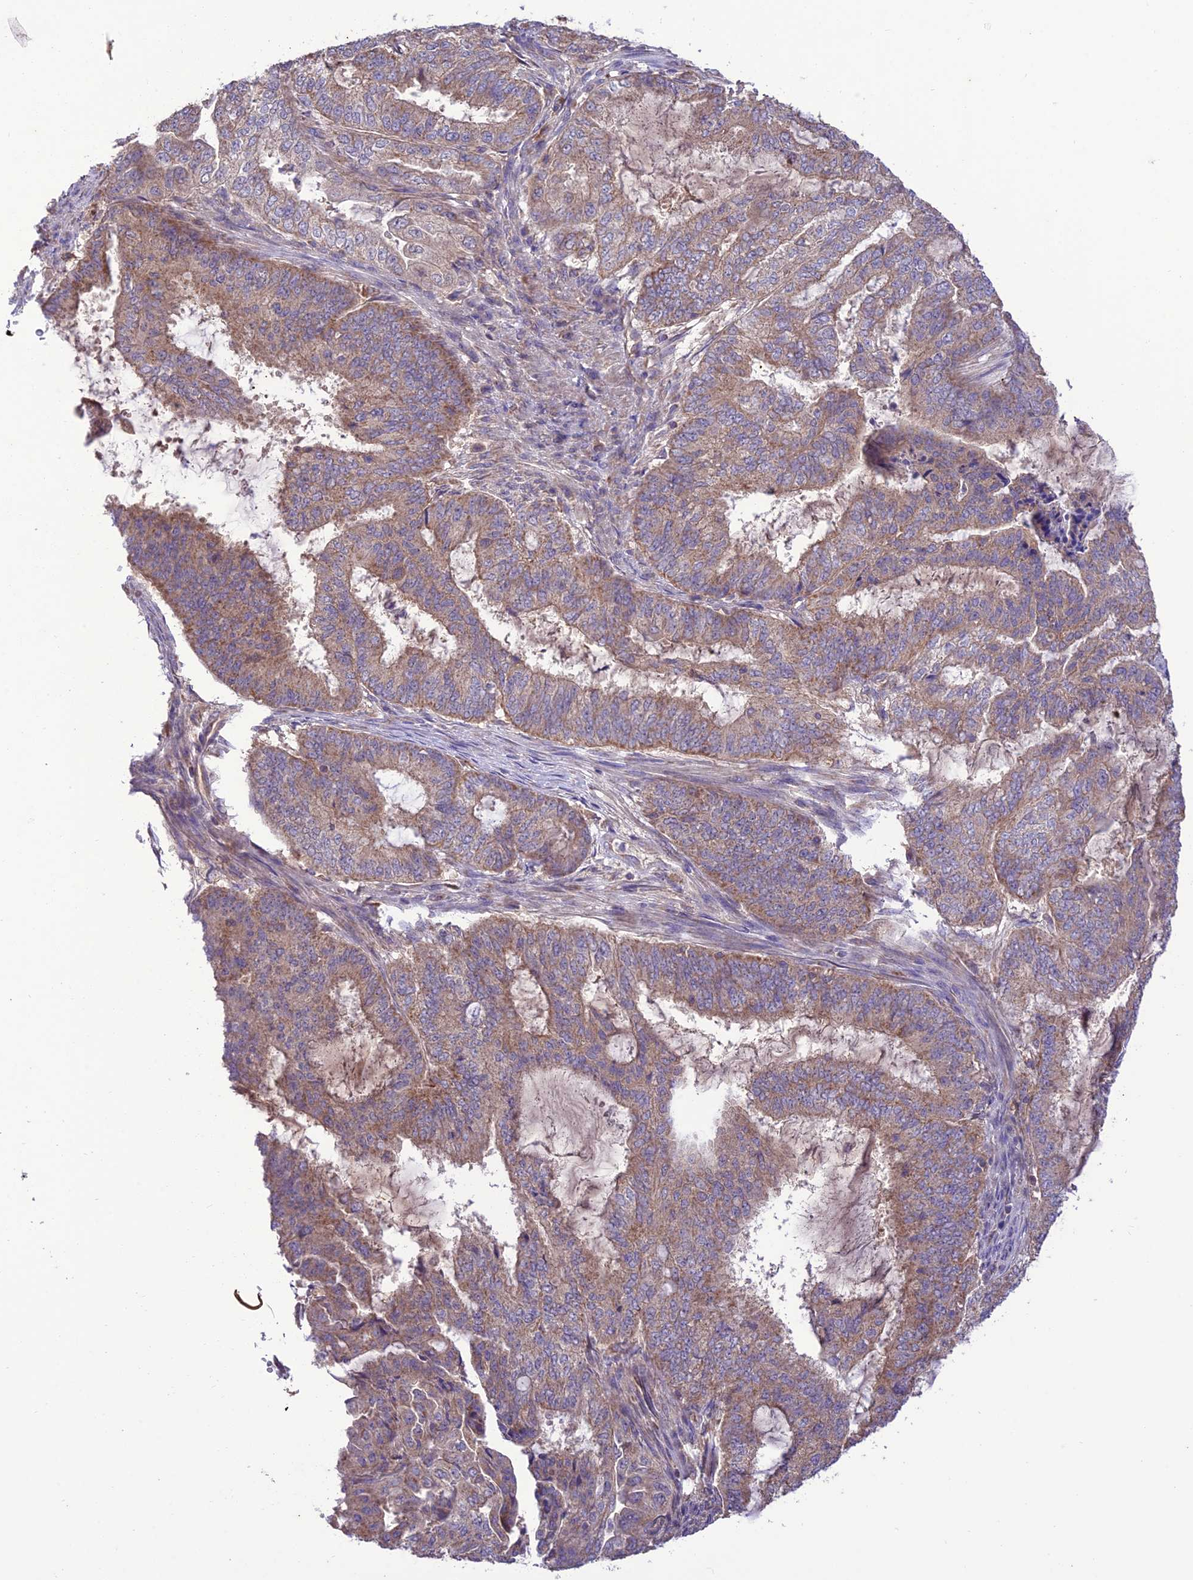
{"staining": {"intensity": "moderate", "quantity": "25%-75%", "location": "cytoplasmic/membranous"}, "tissue": "endometrial cancer", "cell_type": "Tumor cells", "image_type": "cancer", "snomed": [{"axis": "morphology", "description": "Adenocarcinoma, NOS"}, {"axis": "topography", "description": "Endometrium"}], "caption": "Human endometrial cancer (adenocarcinoma) stained for a protein (brown) shows moderate cytoplasmic/membranous positive staining in approximately 25%-75% of tumor cells.", "gene": "NDUFAF1", "patient": {"sex": "female", "age": 51}}